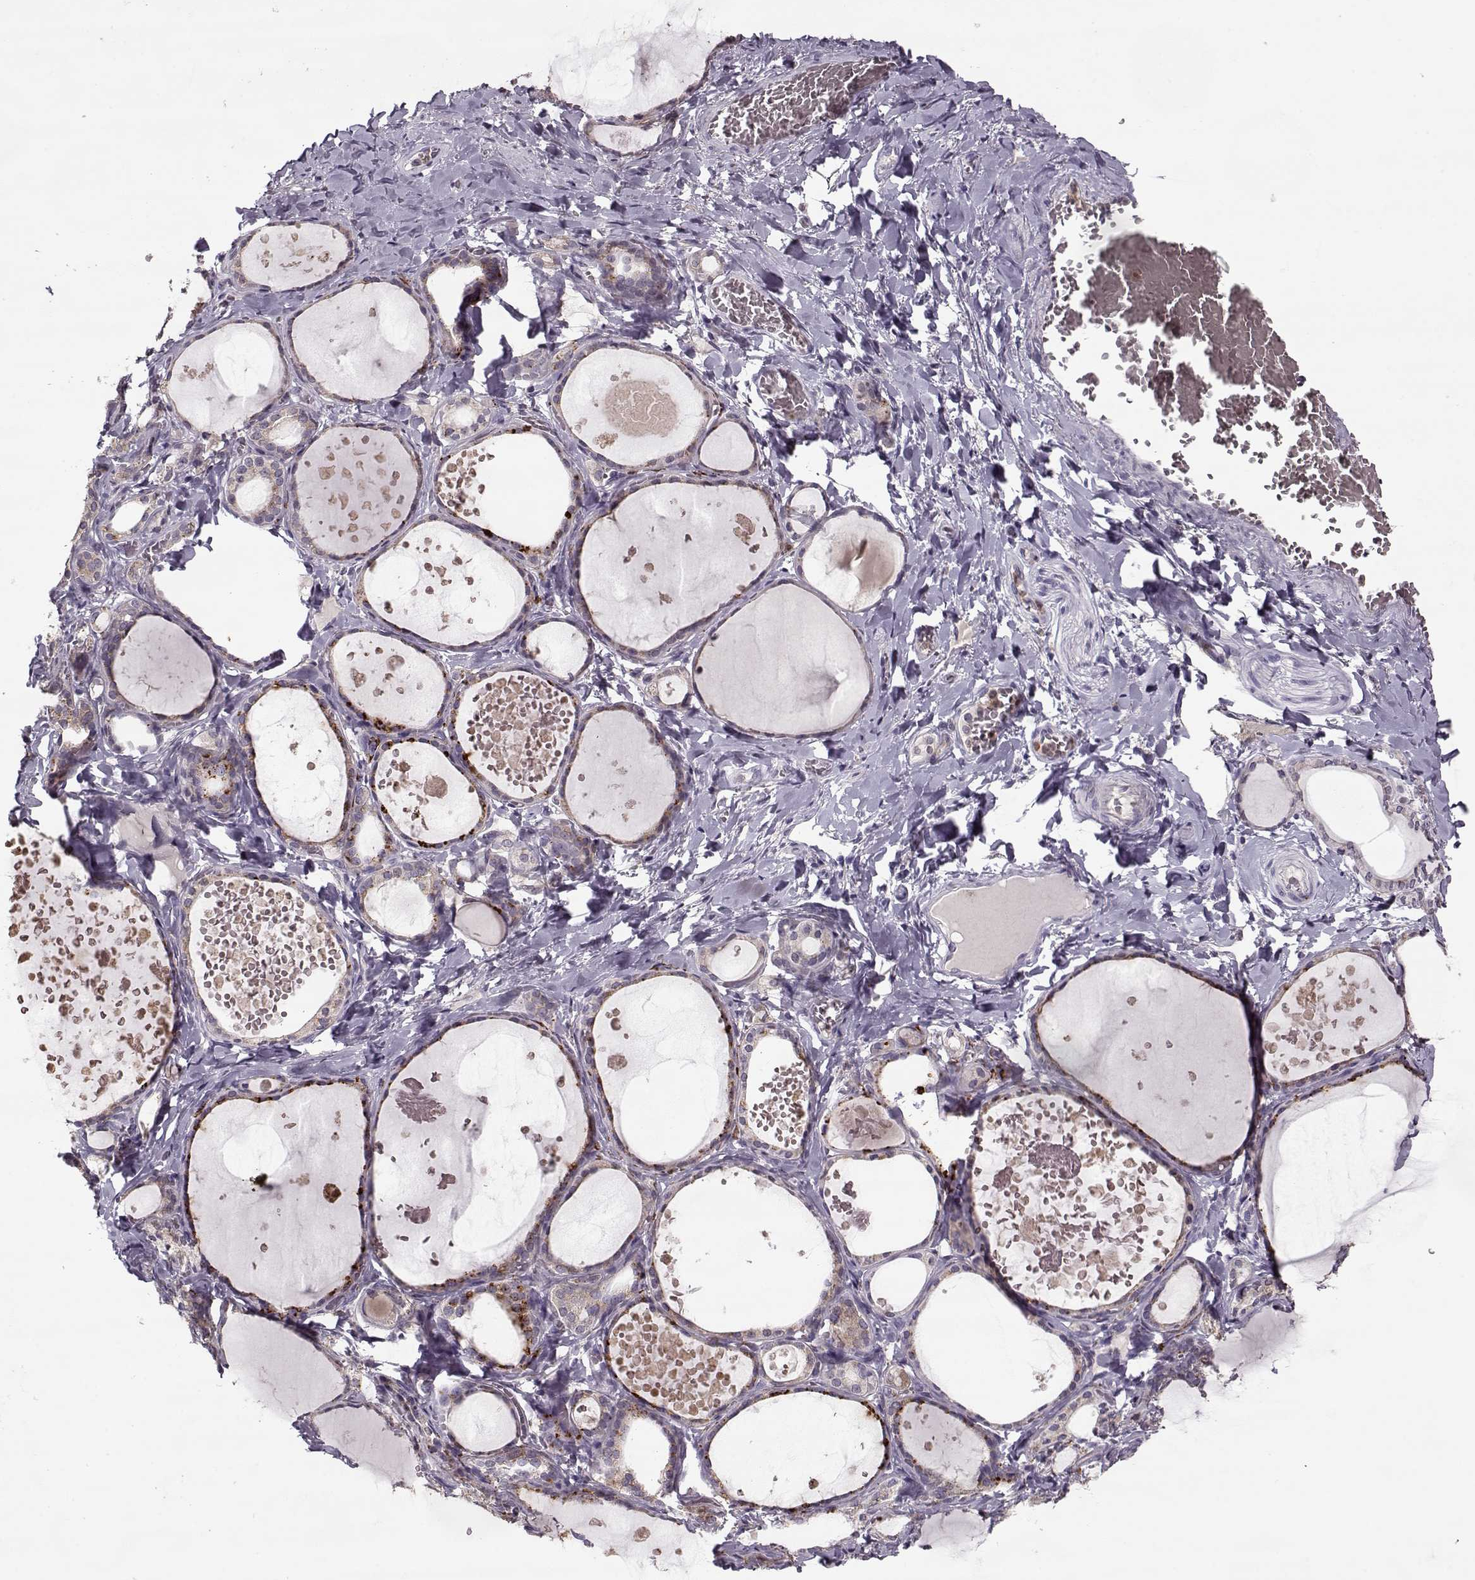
{"staining": {"intensity": "weak", "quantity": "25%-75%", "location": "cytoplasmic/membranous"}, "tissue": "thyroid gland", "cell_type": "Glandular cells", "image_type": "normal", "snomed": [{"axis": "morphology", "description": "Normal tissue, NOS"}, {"axis": "topography", "description": "Thyroid gland"}], "caption": "Protein expression analysis of unremarkable thyroid gland displays weak cytoplasmic/membranous staining in approximately 25%-75% of glandular cells. The protein is stained brown, and the nuclei are stained in blue (DAB (3,3'-diaminobenzidine) IHC with brightfield microscopy, high magnification).", "gene": "ACOT11", "patient": {"sex": "female", "age": 56}}